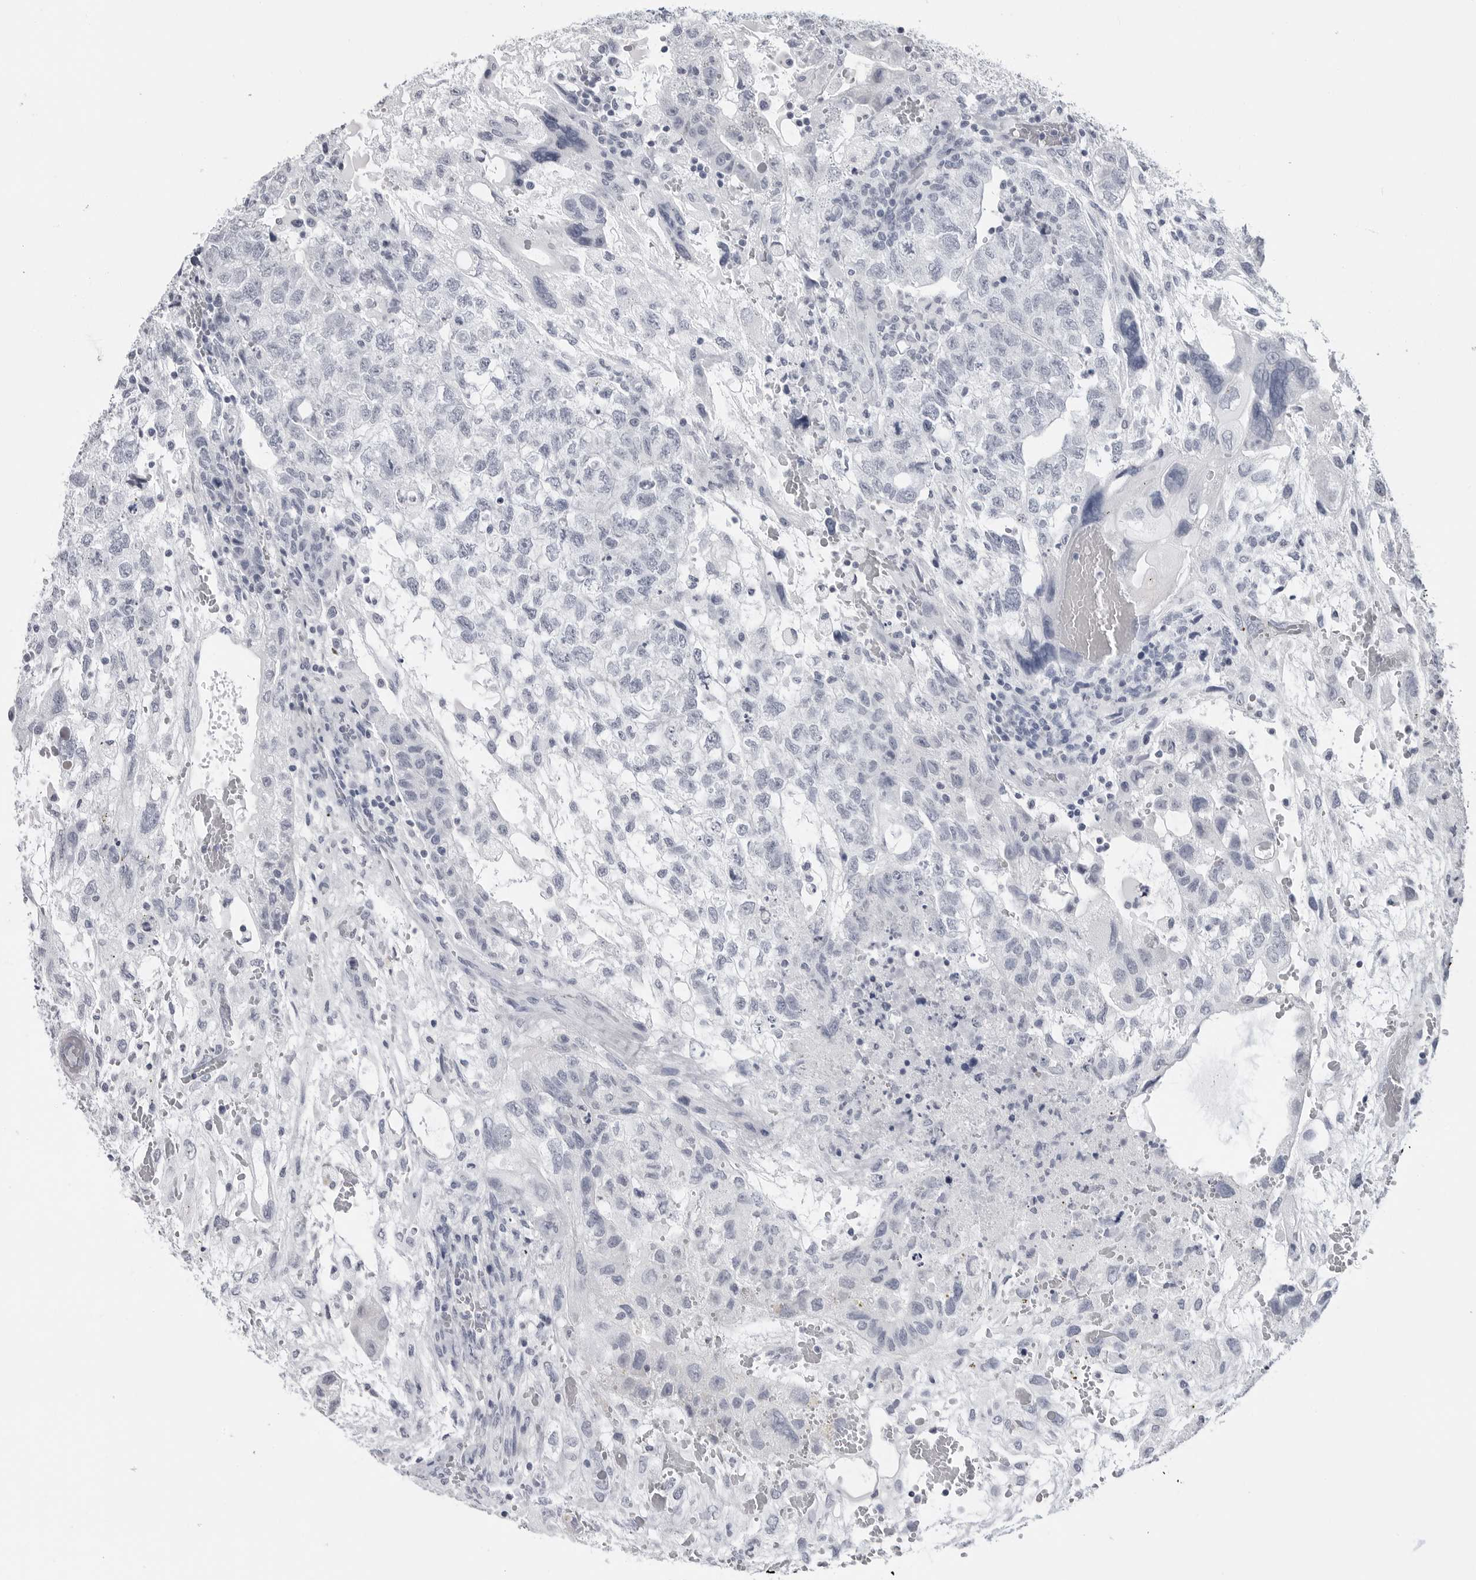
{"staining": {"intensity": "negative", "quantity": "none", "location": "none"}, "tissue": "testis cancer", "cell_type": "Tumor cells", "image_type": "cancer", "snomed": [{"axis": "morphology", "description": "Carcinoma, Embryonal, NOS"}, {"axis": "topography", "description": "Testis"}], "caption": "Immunohistochemical staining of human testis cancer exhibits no significant expression in tumor cells. Brightfield microscopy of IHC stained with DAB (3,3'-diaminobenzidine) (brown) and hematoxylin (blue), captured at high magnification.", "gene": "PGA3", "patient": {"sex": "male", "age": 36}}